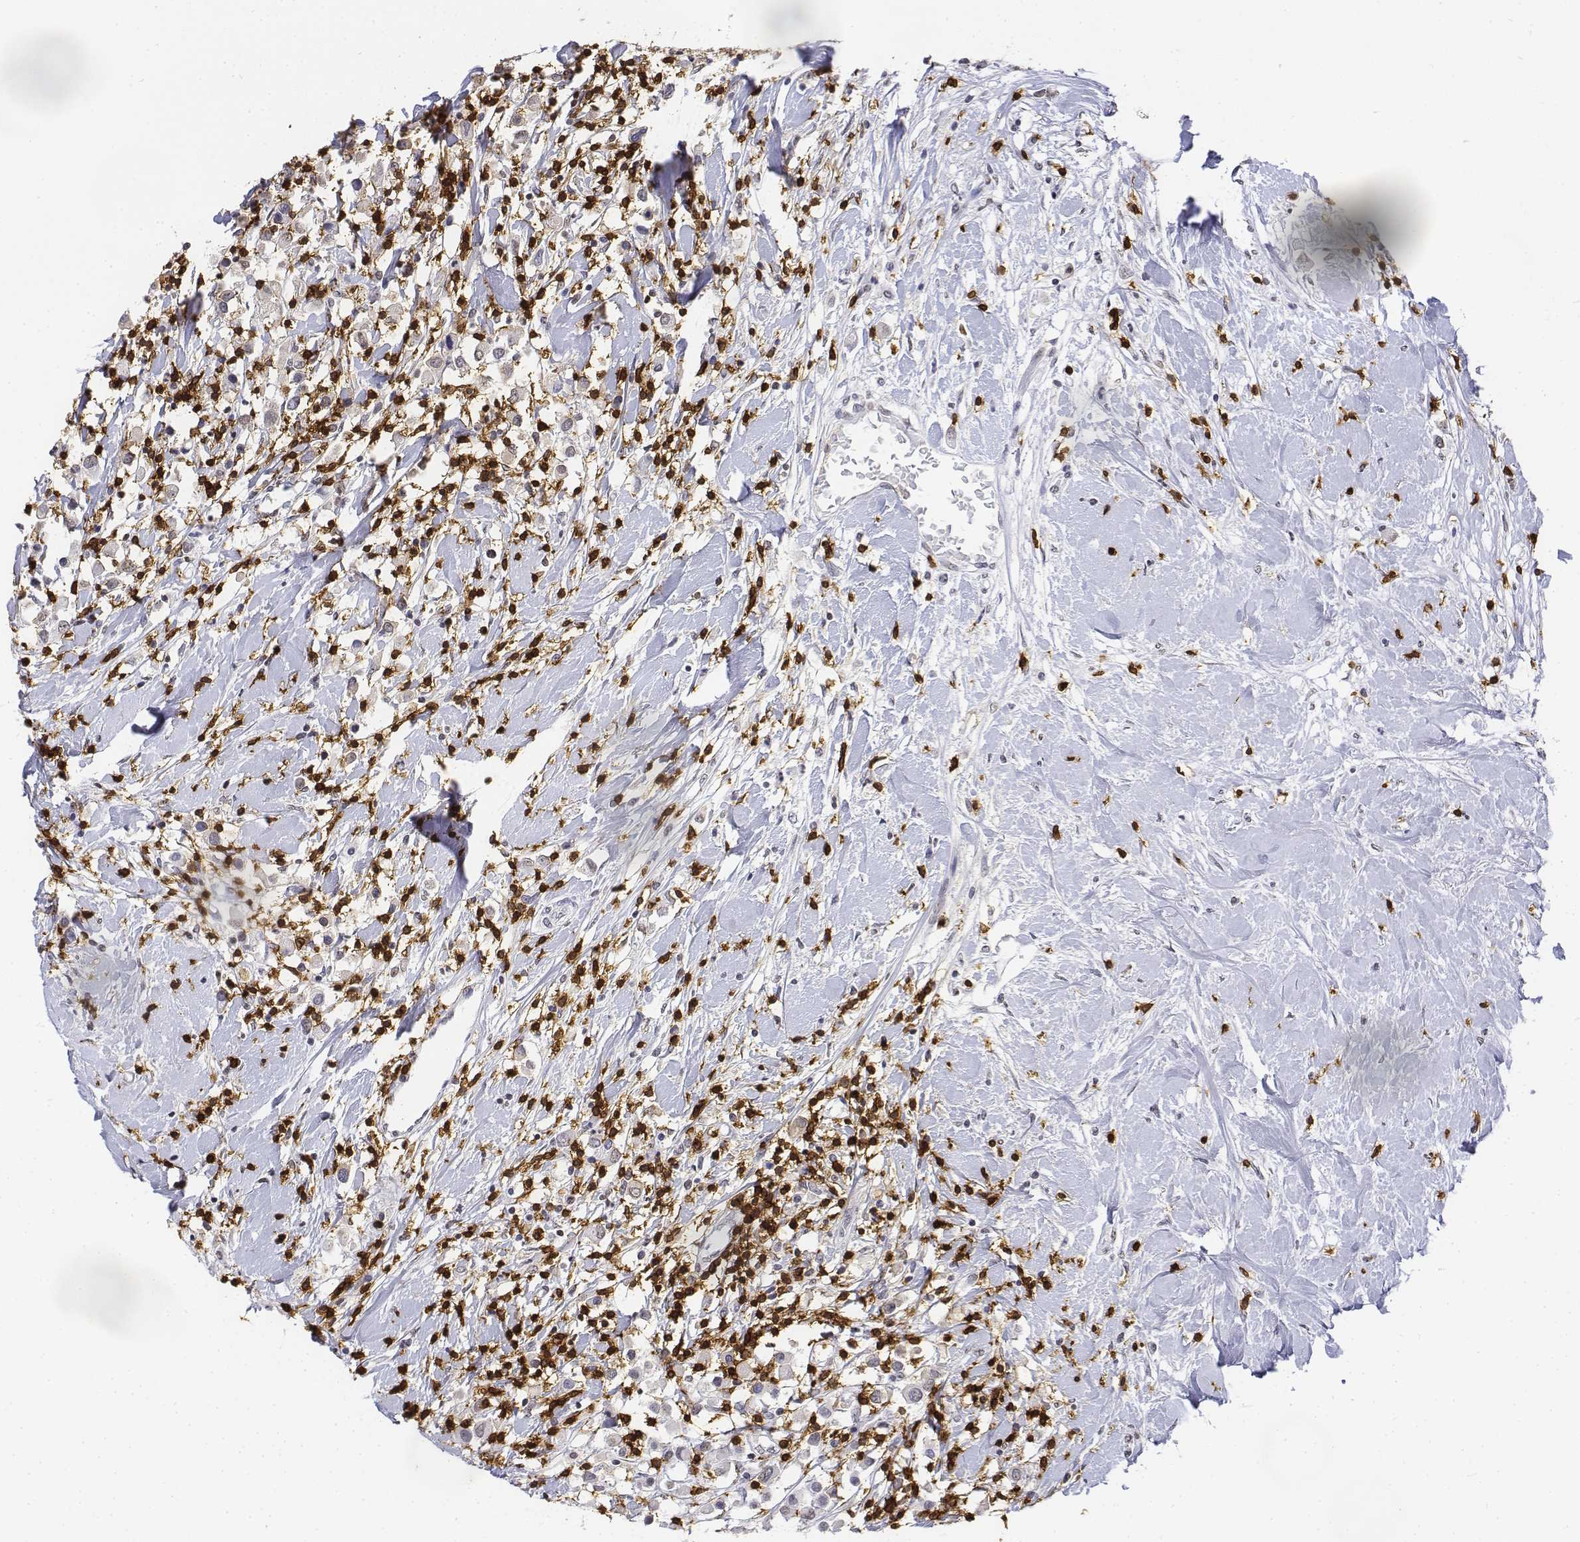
{"staining": {"intensity": "negative", "quantity": "none", "location": "none"}, "tissue": "breast cancer", "cell_type": "Tumor cells", "image_type": "cancer", "snomed": [{"axis": "morphology", "description": "Duct carcinoma"}, {"axis": "topography", "description": "Breast"}], "caption": "Immunohistochemistry of human breast cancer (infiltrating ductal carcinoma) shows no positivity in tumor cells.", "gene": "CD3E", "patient": {"sex": "female", "age": 61}}